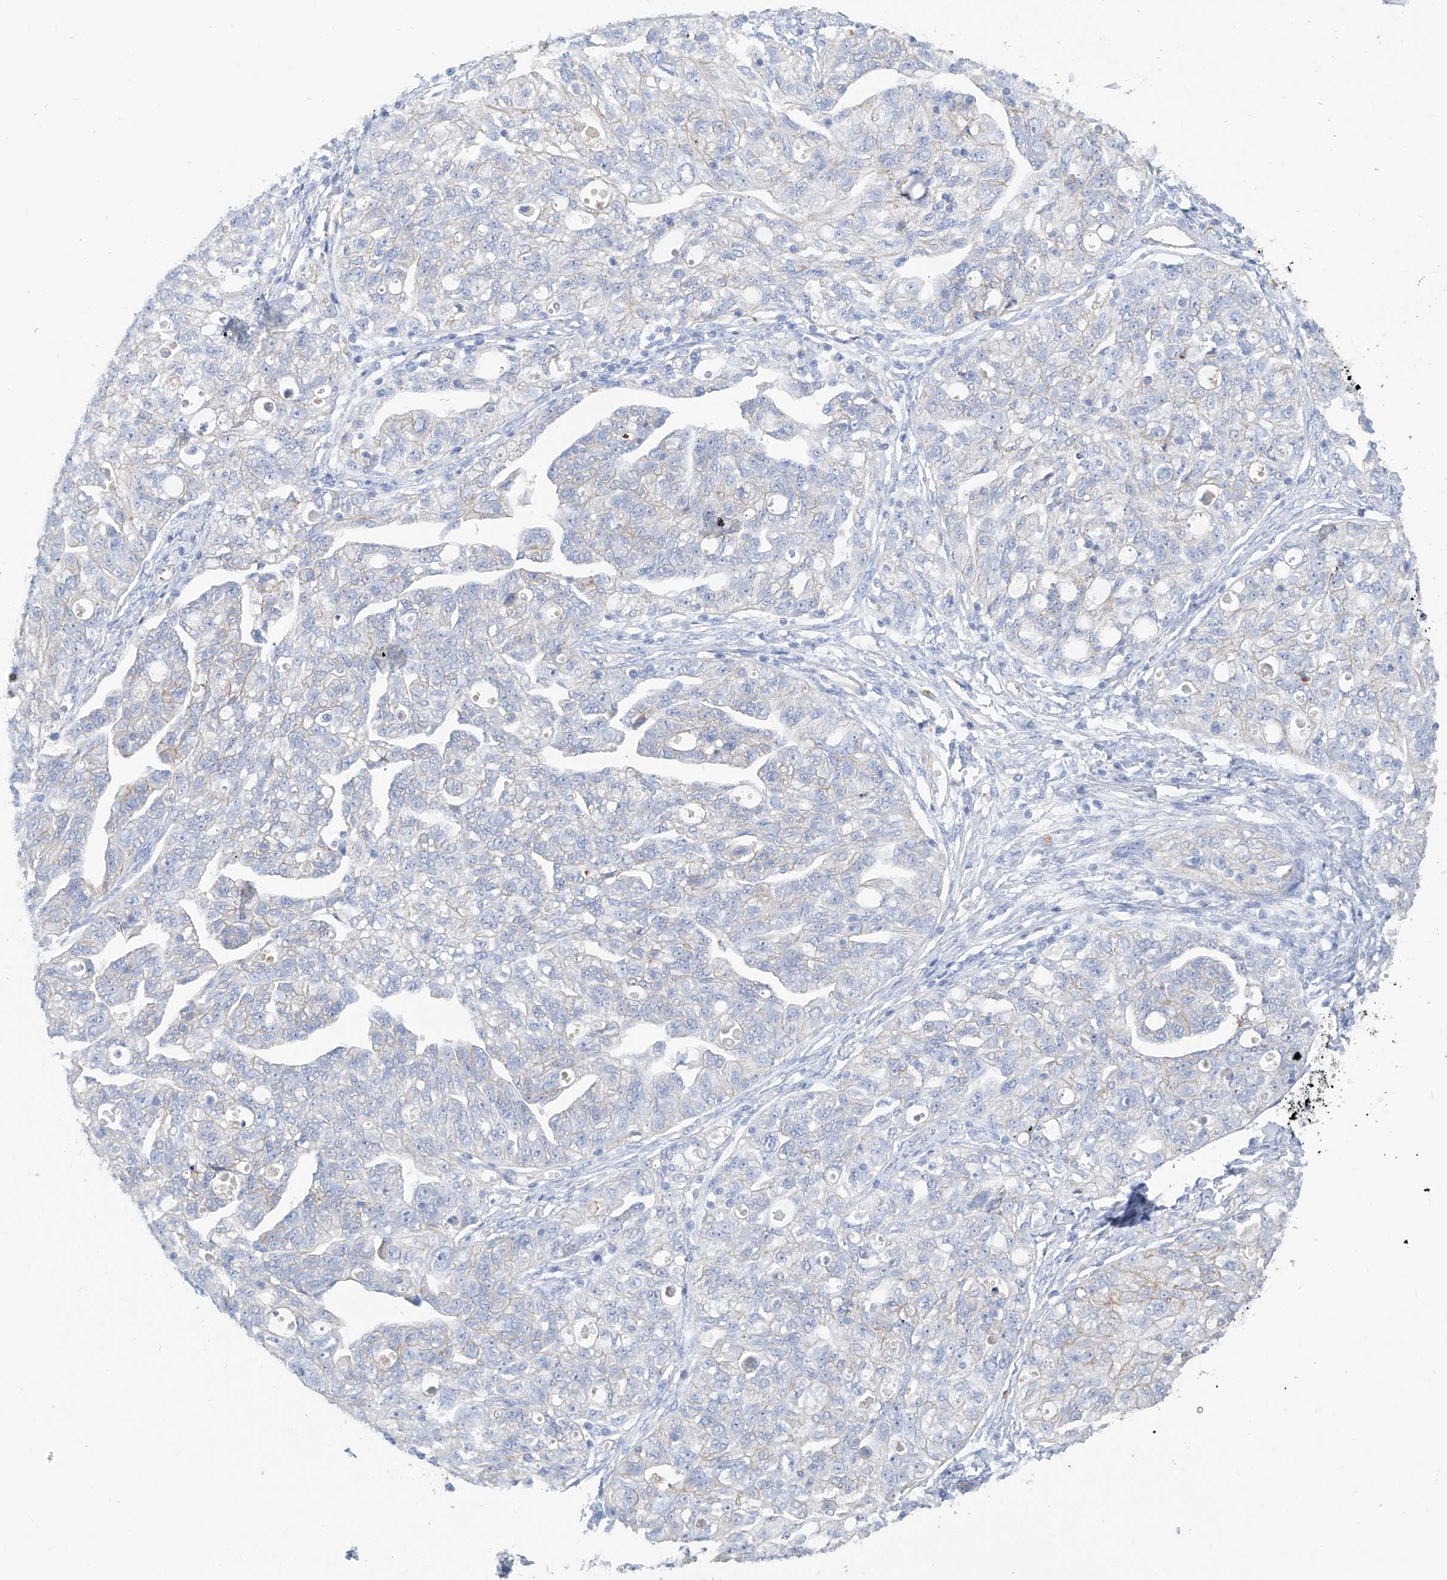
{"staining": {"intensity": "negative", "quantity": "none", "location": "none"}, "tissue": "ovarian cancer", "cell_type": "Tumor cells", "image_type": "cancer", "snomed": [{"axis": "morphology", "description": "Carcinoma, NOS"}, {"axis": "morphology", "description": "Cystadenocarcinoma, serous, NOS"}, {"axis": "topography", "description": "Ovary"}], "caption": "Image shows no protein expression in tumor cells of ovarian cancer tissue. (DAB (3,3'-diaminobenzidine) IHC with hematoxylin counter stain).", "gene": "ITGA9", "patient": {"sex": "female", "age": 69}}